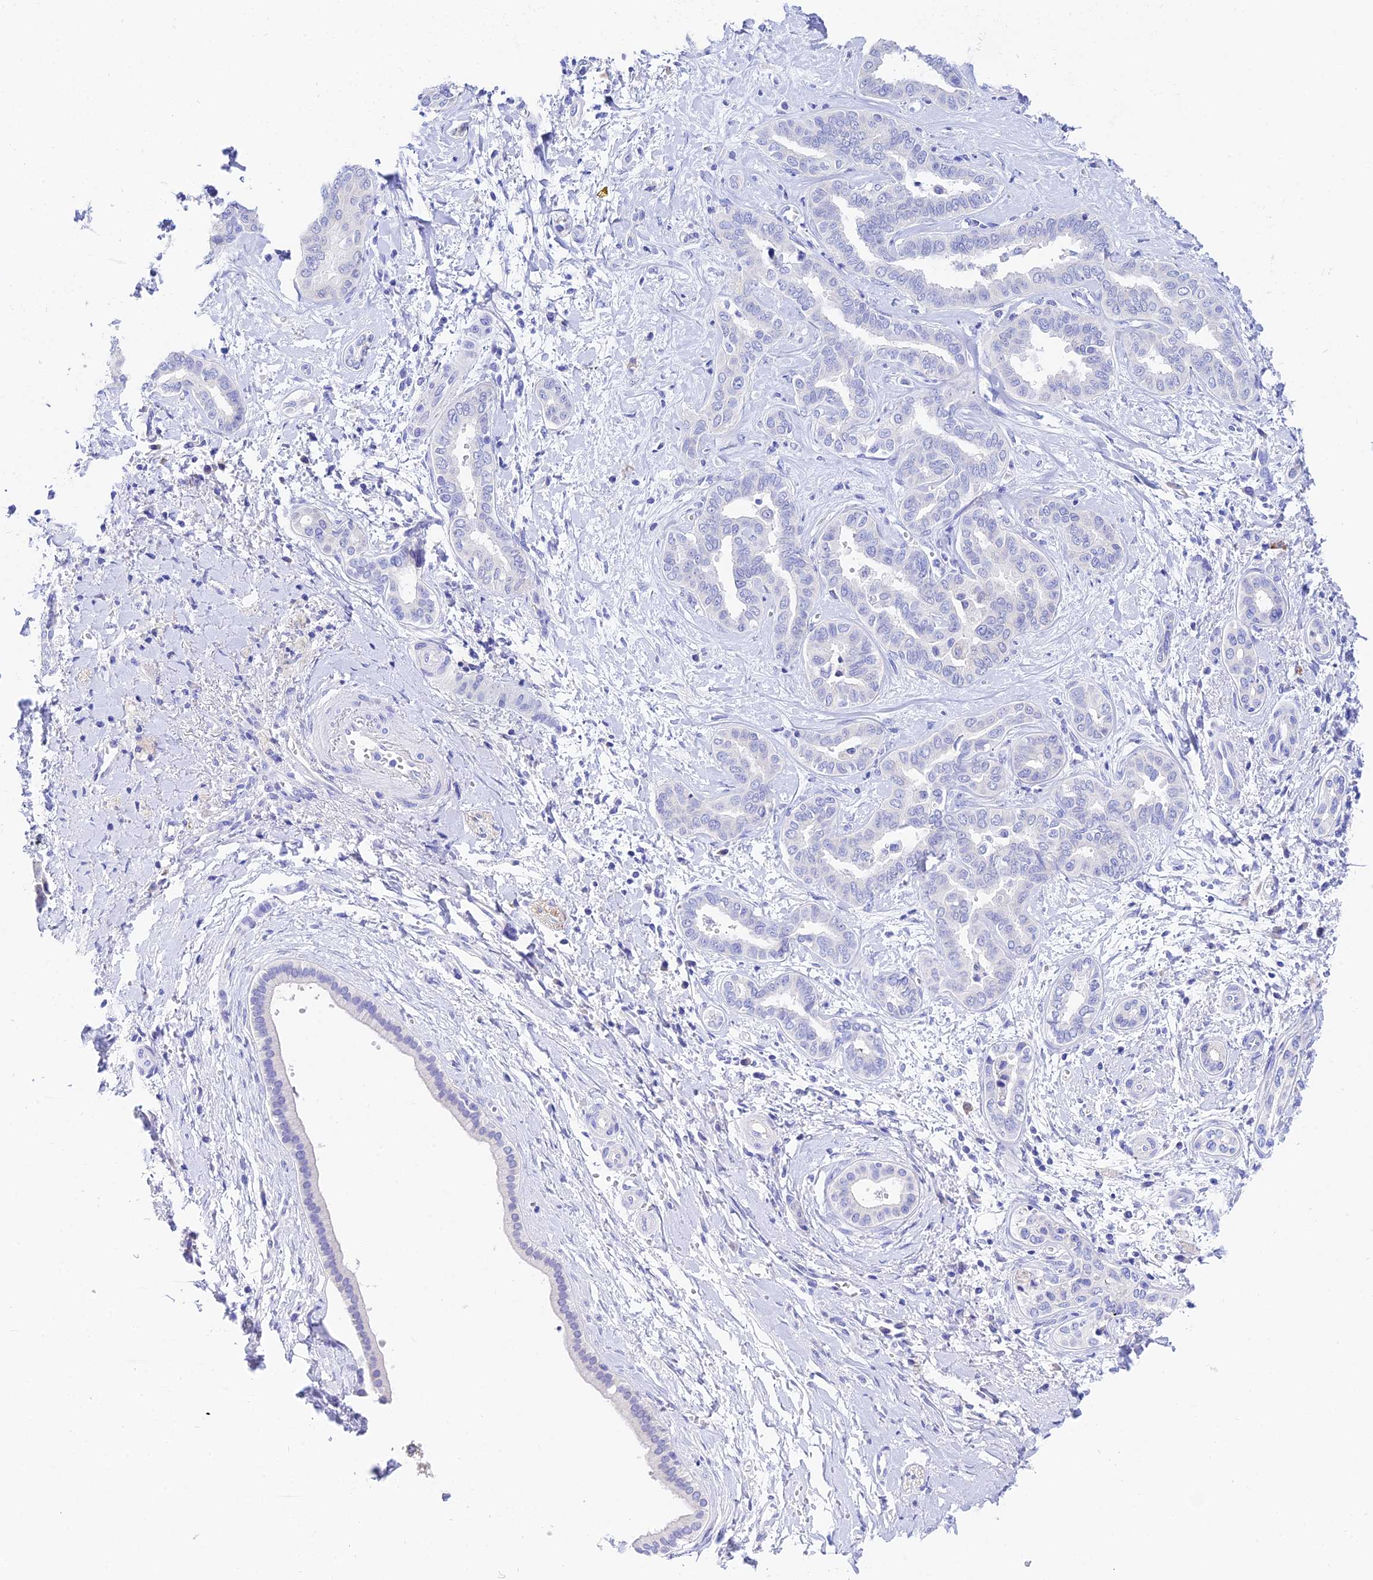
{"staining": {"intensity": "negative", "quantity": "none", "location": "none"}, "tissue": "liver cancer", "cell_type": "Tumor cells", "image_type": "cancer", "snomed": [{"axis": "morphology", "description": "Cholangiocarcinoma"}, {"axis": "topography", "description": "Liver"}], "caption": "Immunohistochemical staining of human liver cholangiocarcinoma exhibits no significant positivity in tumor cells.", "gene": "CEP41", "patient": {"sex": "female", "age": 77}}